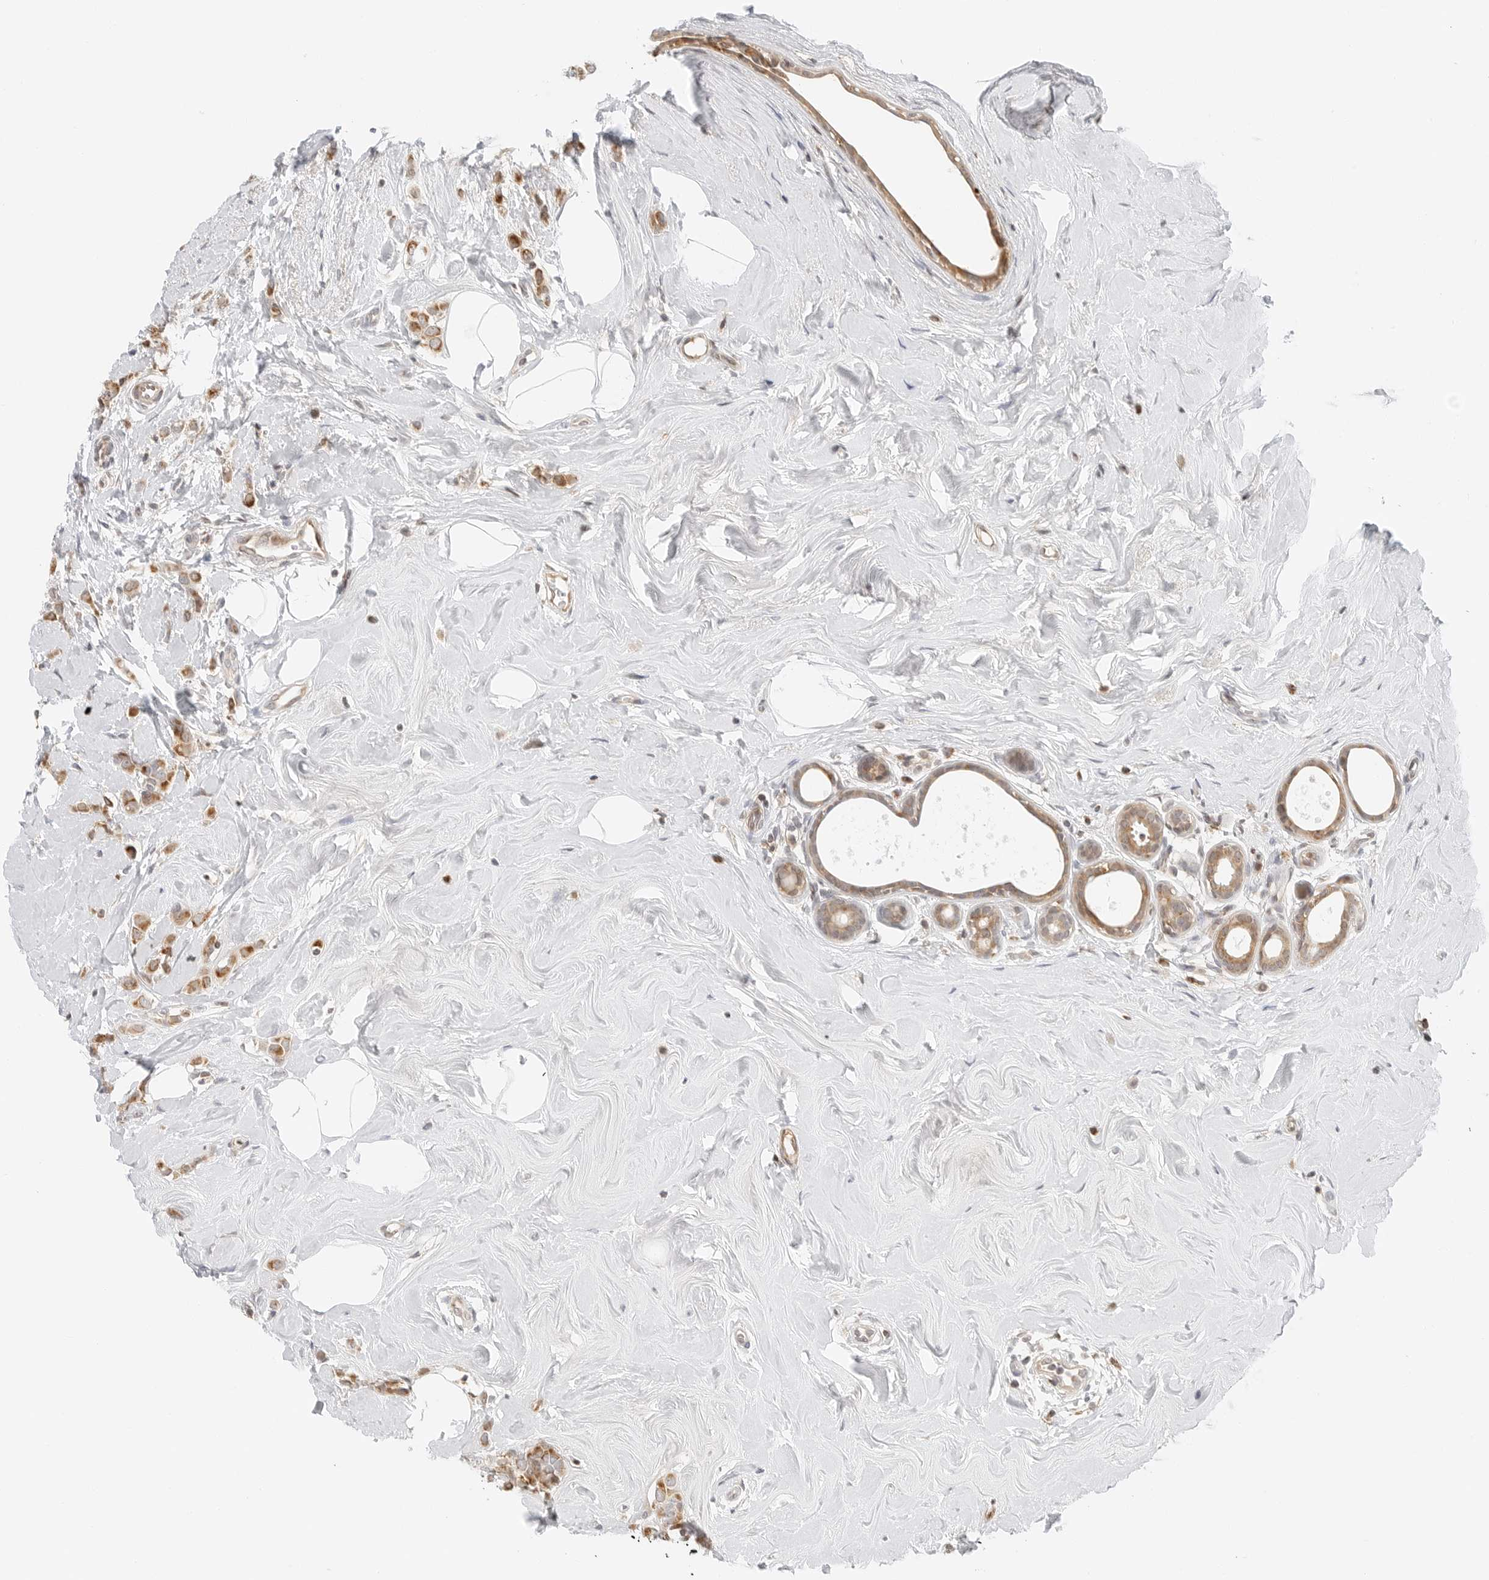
{"staining": {"intensity": "moderate", "quantity": ">75%", "location": "cytoplasmic/membranous"}, "tissue": "breast cancer", "cell_type": "Tumor cells", "image_type": "cancer", "snomed": [{"axis": "morphology", "description": "Lobular carcinoma"}, {"axis": "topography", "description": "Breast"}], "caption": "IHC histopathology image of lobular carcinoma (breast) stained for a protein (brown), which demonstrates medium levels of moderate cytoplasmic/membranous expression in approximately >75% of tumor cells.", "gene": "DYRK4", "patient": {"sex": "female", "age": 47}}